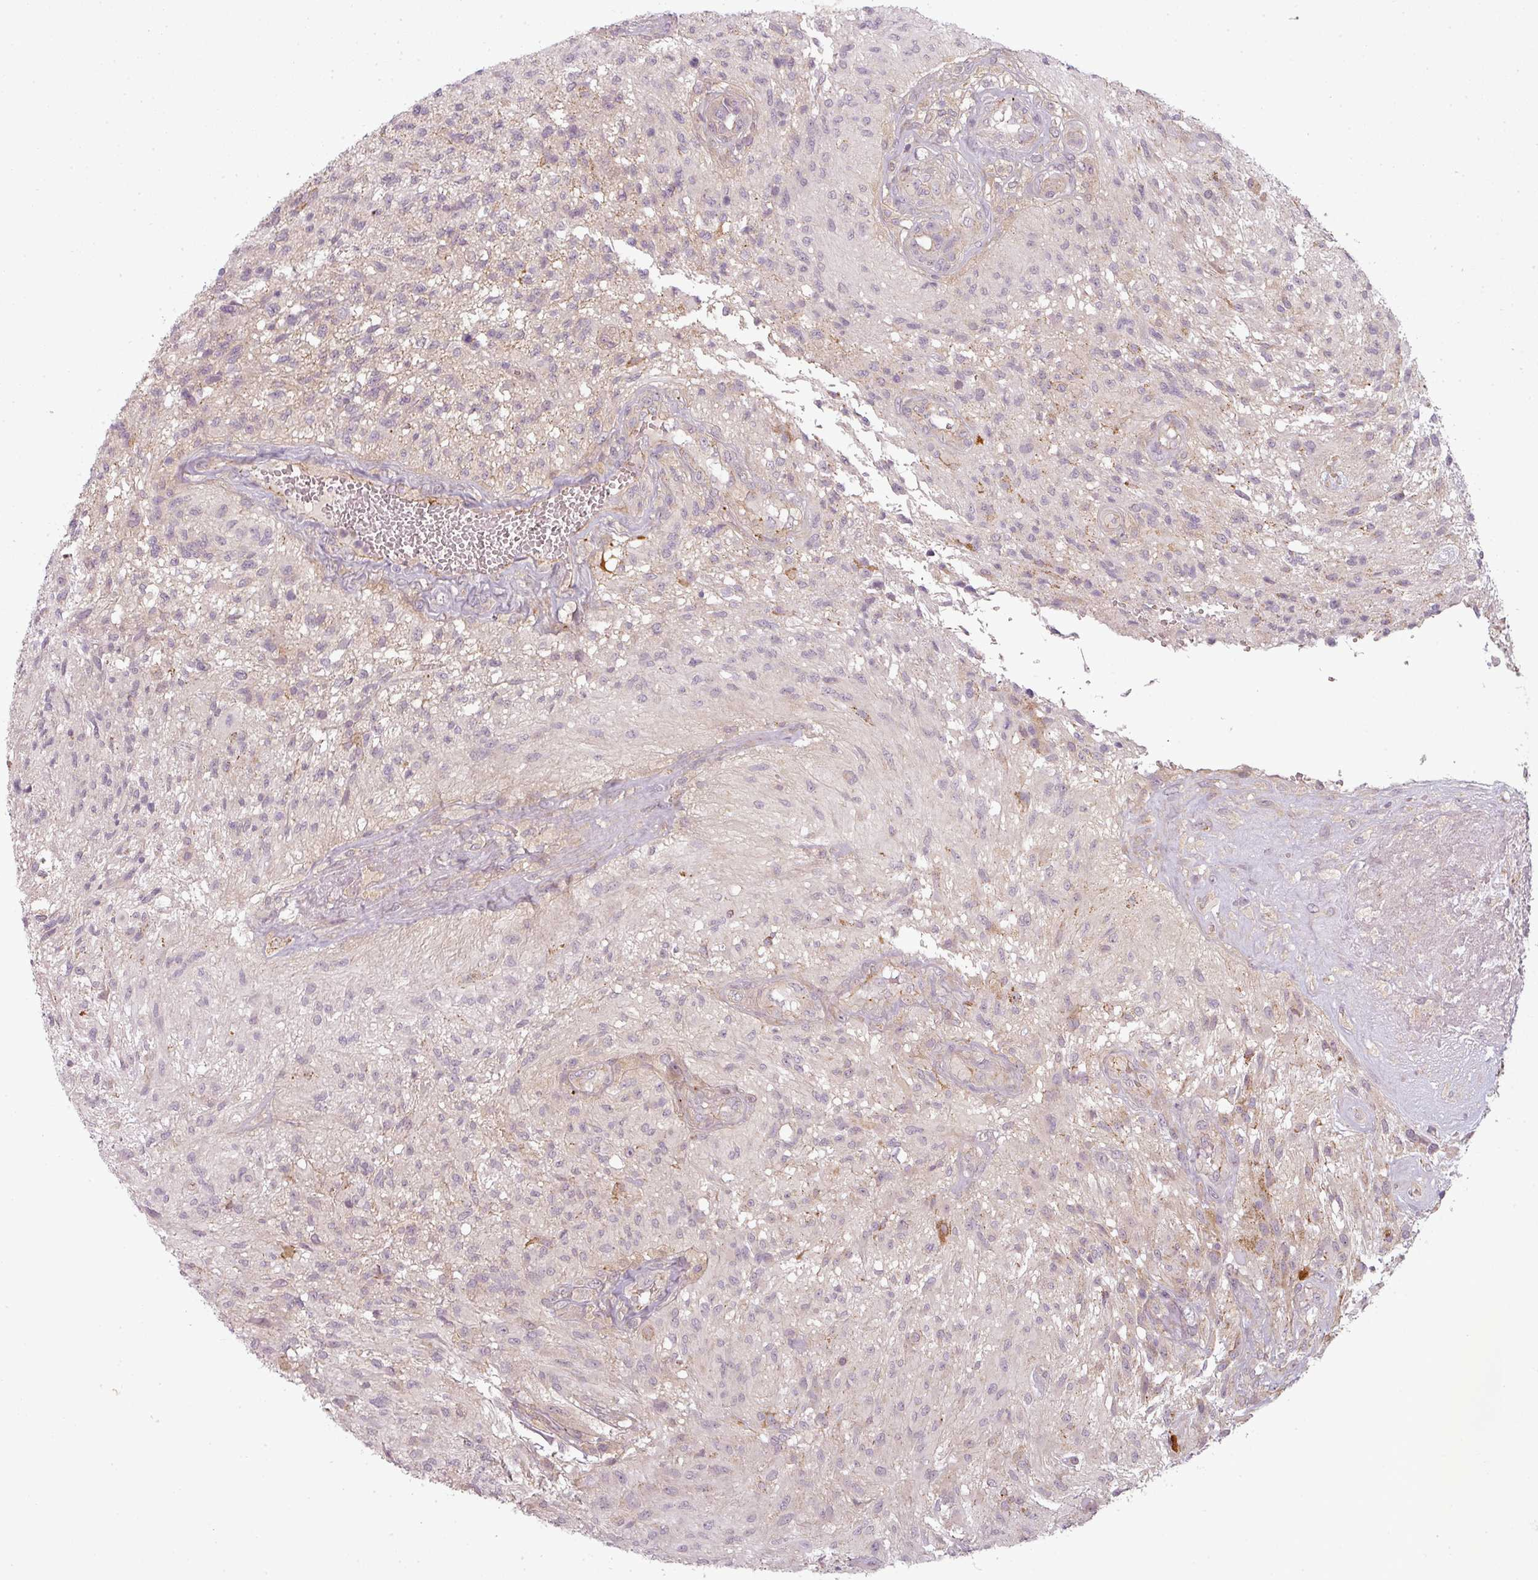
{"staining": {"intensity": "negative", "quantity": "none", "location": "none"}, "tissue": "glioma", "cell_type": "Tumor cells", "image_type": "cancer", "snomed": [{"axis": "morphology", "description": "Glioma, malignant, High grade"}, {"axis": "topography", "description": "Brain"}], "caption": "Glioma was stained to show a protein in brown. There is no significant positivity in tumor cells. (DAB IHC, high magnification).", "gene": "SLC16A9", "patient": {"sex": "male", "age": 56}}